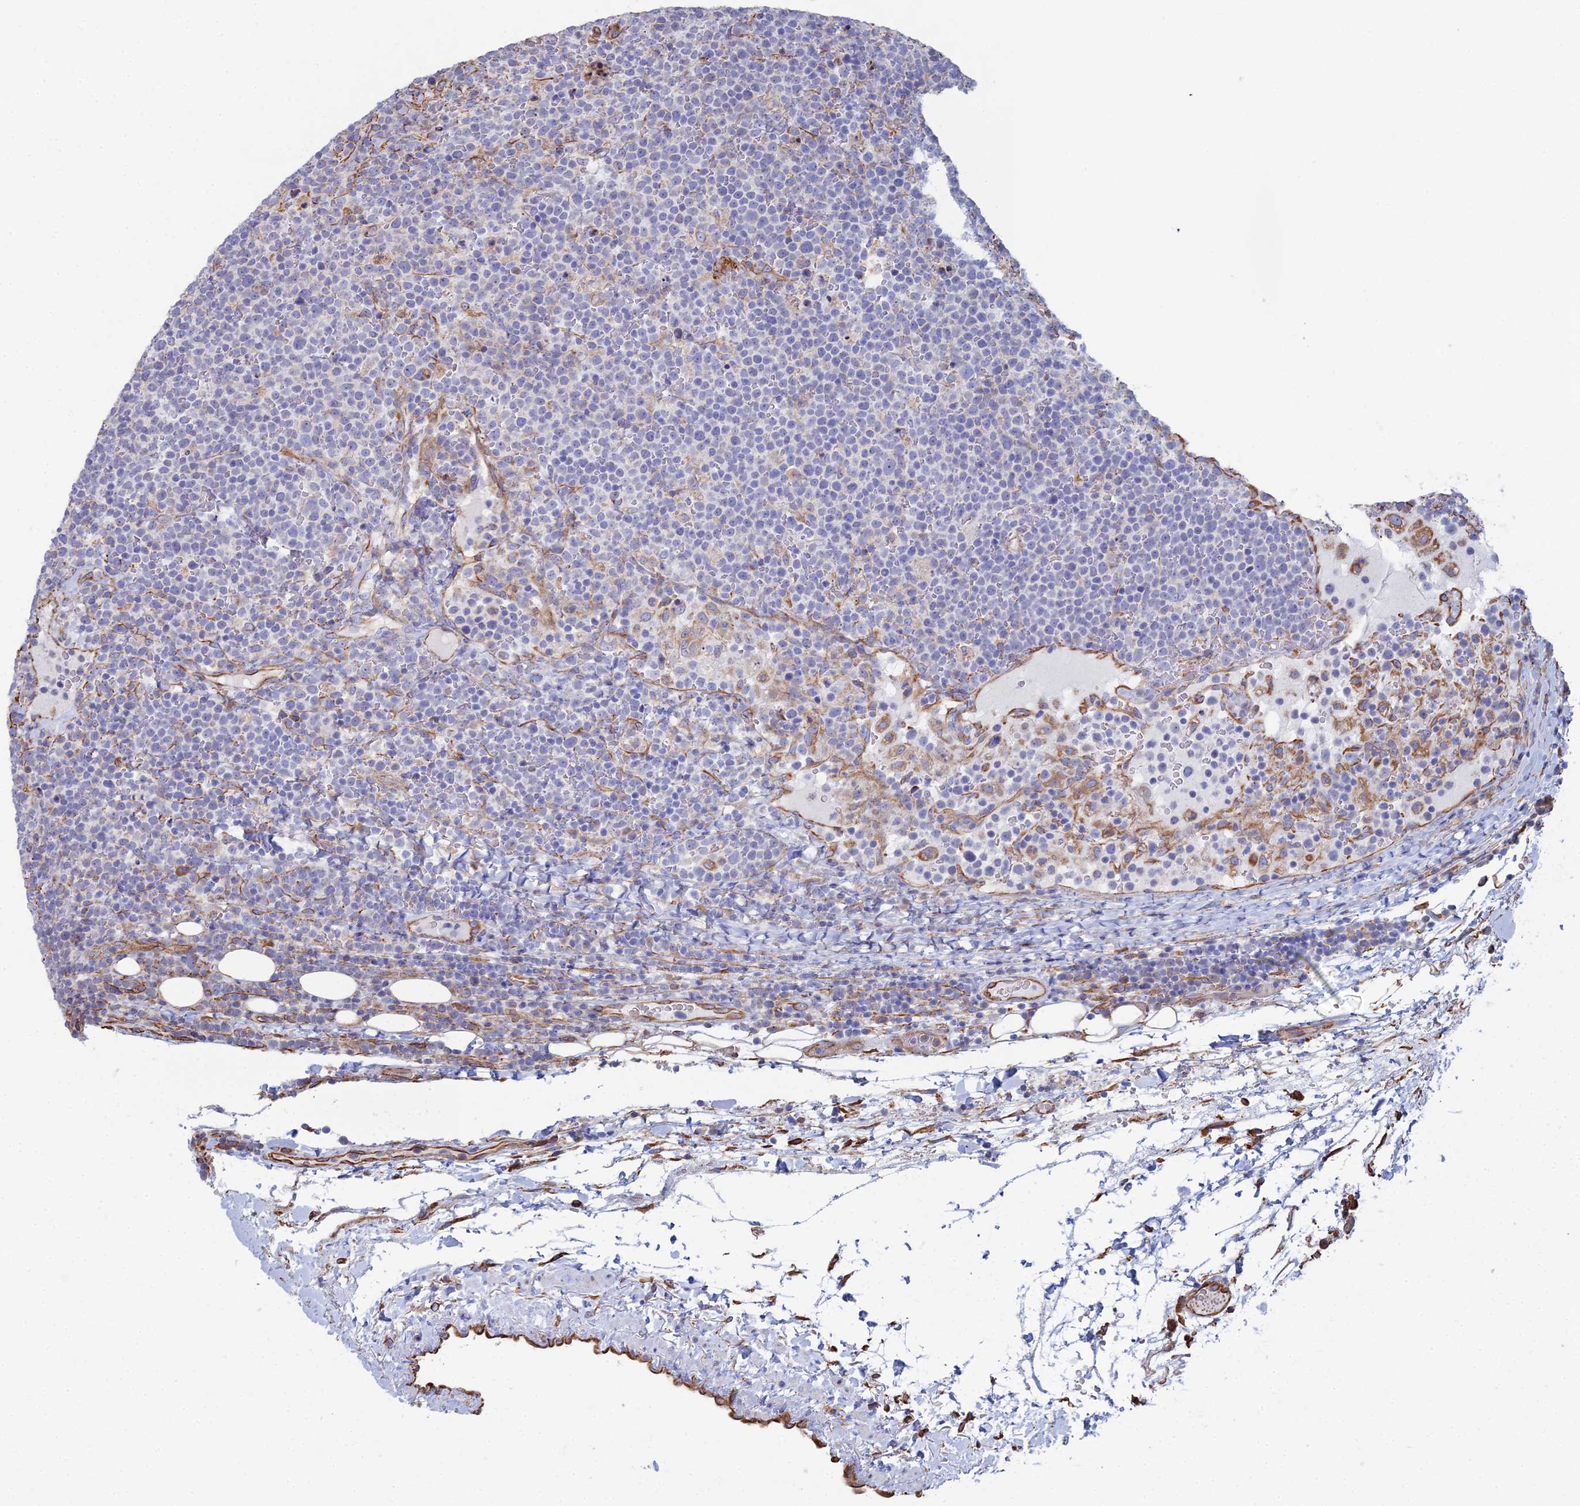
{"staining": {"intensity": "negative", "quantity": "none", "location": "none"}, "tissue": "lymphoma", "cell_type": "Tumor cells", "image_type": "cancer", "snomed": [{"axis": "morphology", "description": "Malignant lymphoma, non-Hodgkin's type, High grade"}, {"axis": "topography", "description": "Lymph node"}], "caption": "The micrograph reveals no staining of tumor cells in lymphoma.", "gene": "CLVS2", "patient": {"sex": "male", "age": 61}}